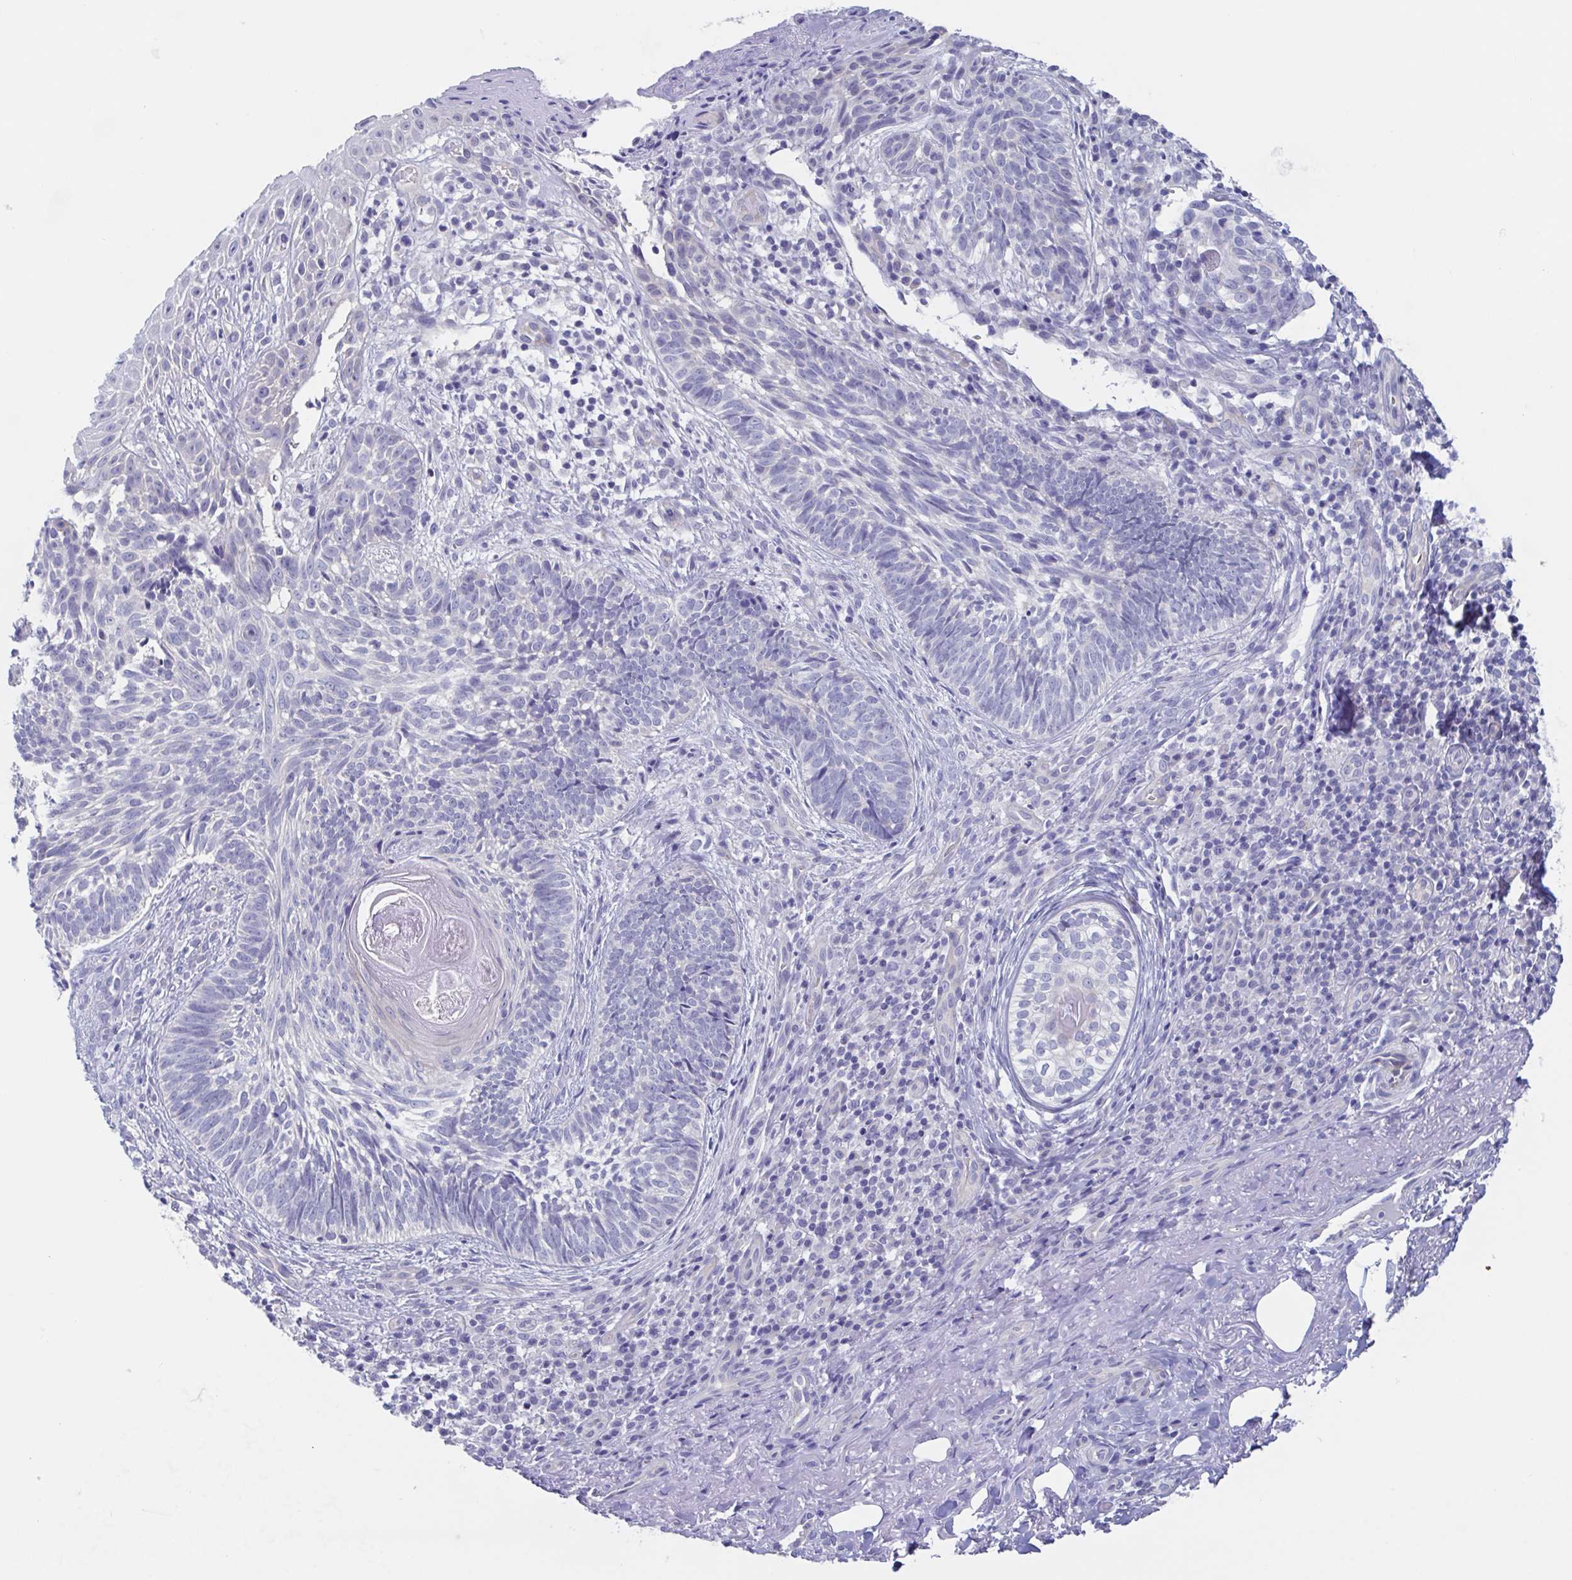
{"staining": {"intensity": "negative", "quantity": "none", "location": "none"}, "tissue": "skin cancer", "cell_type": "Tumor cells", "image_type": "cancer", "snomed": [{"axis": "morphology", "description": "Basal cell carcinoma"}, {"axis": "topography", "description": "Skin"}], "caption": "A micrograph of human skin basal cell carcinoma is negative for staining in tumor cells.", "gene": "TEX12", "patient": {"sex": "male", "age": 65}}